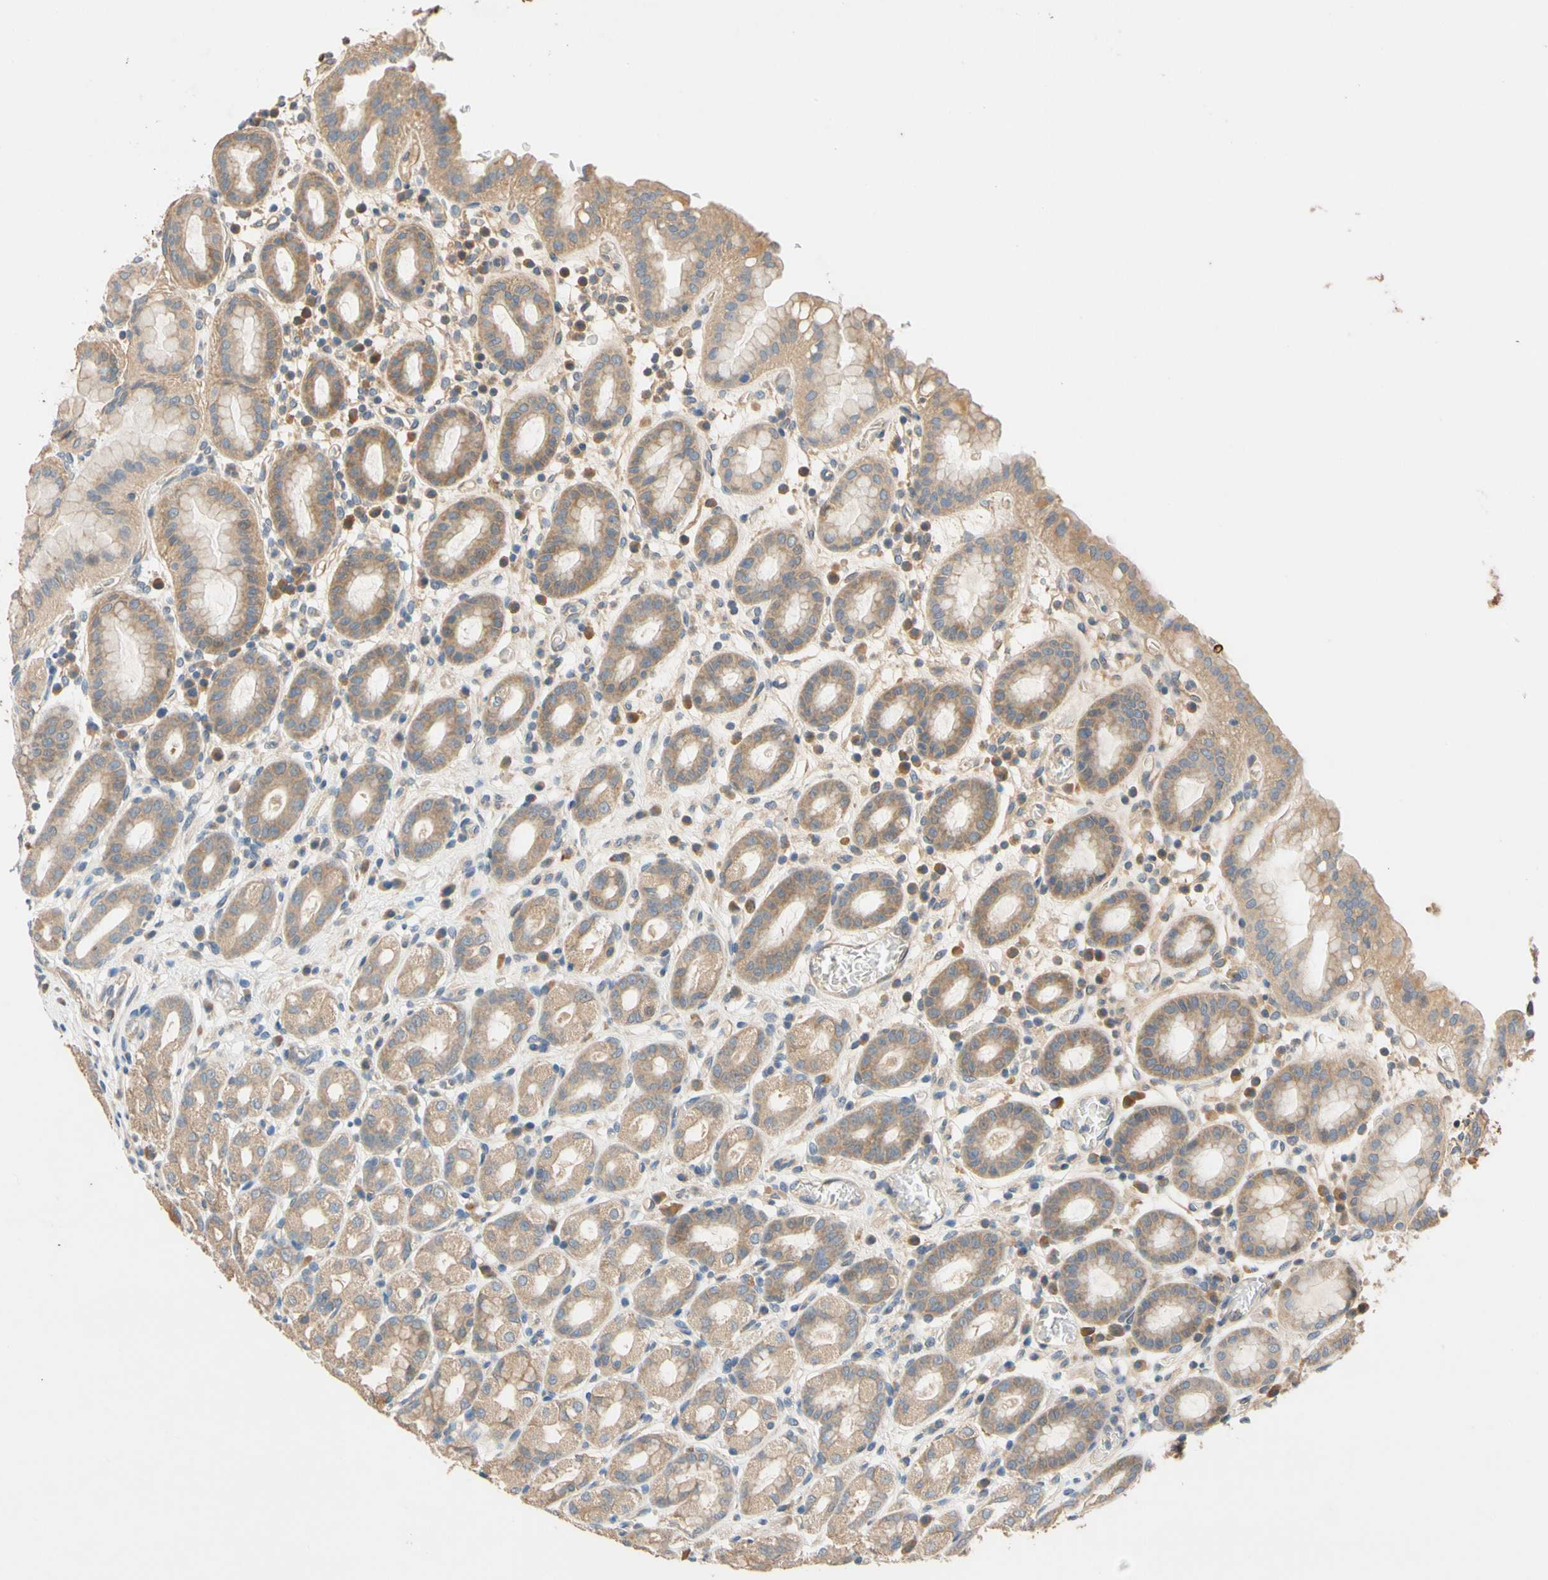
{"staining": {"intensity": "moderate", "quantity": "25%-75%", "location": "cytoplasmic/membranous"}, "tissue": "stomach", "cell_type": "Glandular cells", "image_type": "normal", "snomed": [{"axis": "morphology", "description": "Normal tissue, NOS"}, {"axis": "topography", "description": "Stomach, upper"}], "caption": "Stomach stained with IHC exhibits moderate cytoplasmic/membranous expression in about 25%-75% of glandular cells.", "gene": "USP12", "patient": {"sex": "male", "age": 68}}